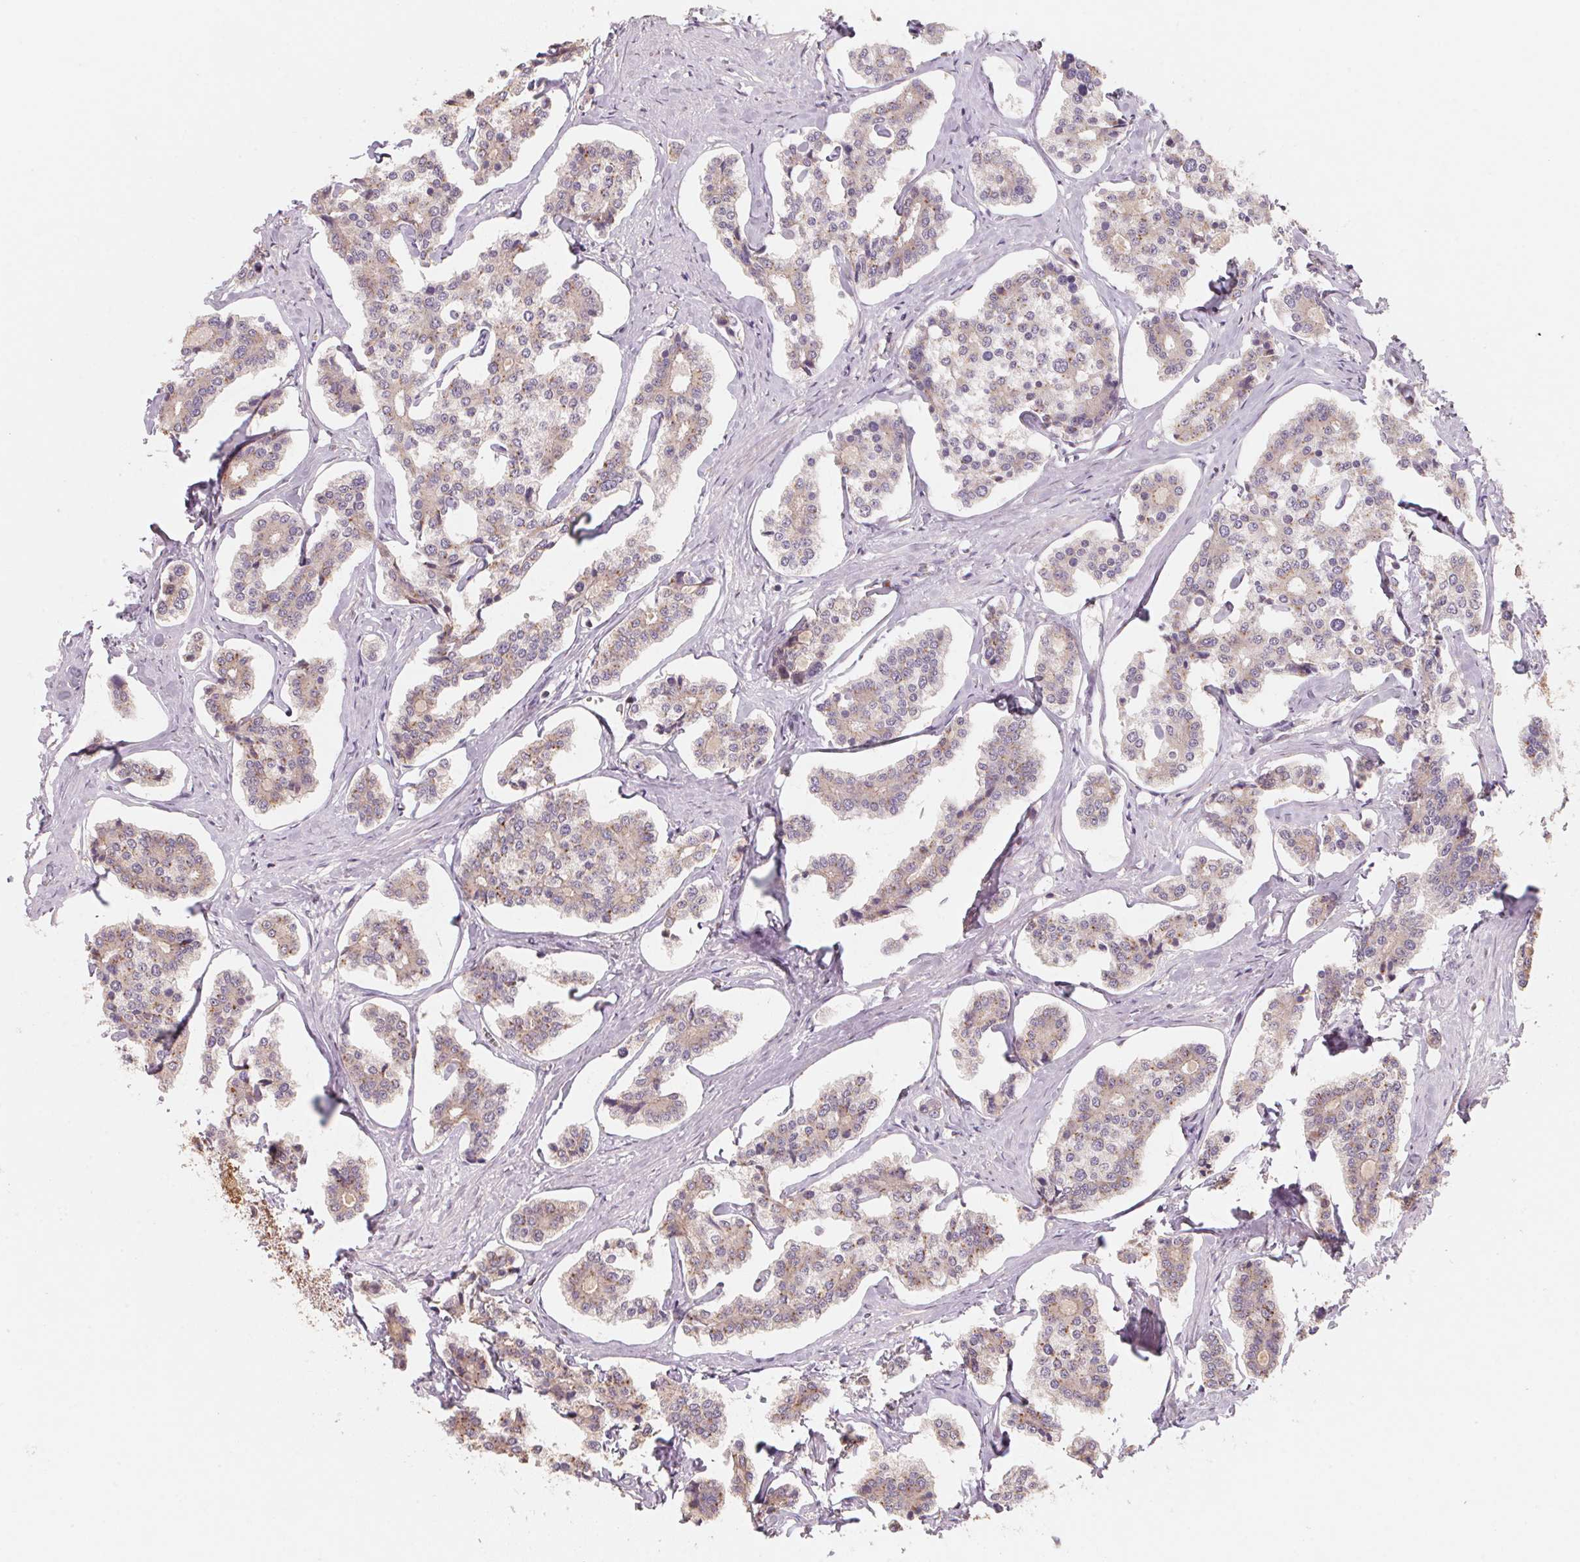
{"staining": {"intensity": "weak", "quantity": "25%-75%", "location": "cytoplasmic/membranous"}, "tissue": "carcinoid", "cell_type": "Tumor cells", "image_type": "cancer", "snomed": [{"axis": "morphology", "description": "Carcinoid, malignant, NOS"}, {"axis": "topography", "description": "Small intestine"}], "caption": "Immunohistochemical staining of carcinoid reveals low levels of weak cytoplasmic/membranous protein positivity in about 25%-75% of tumor cells.", "gene": "TSPAN12", "patient": {"sex": "female", "age": 65}}